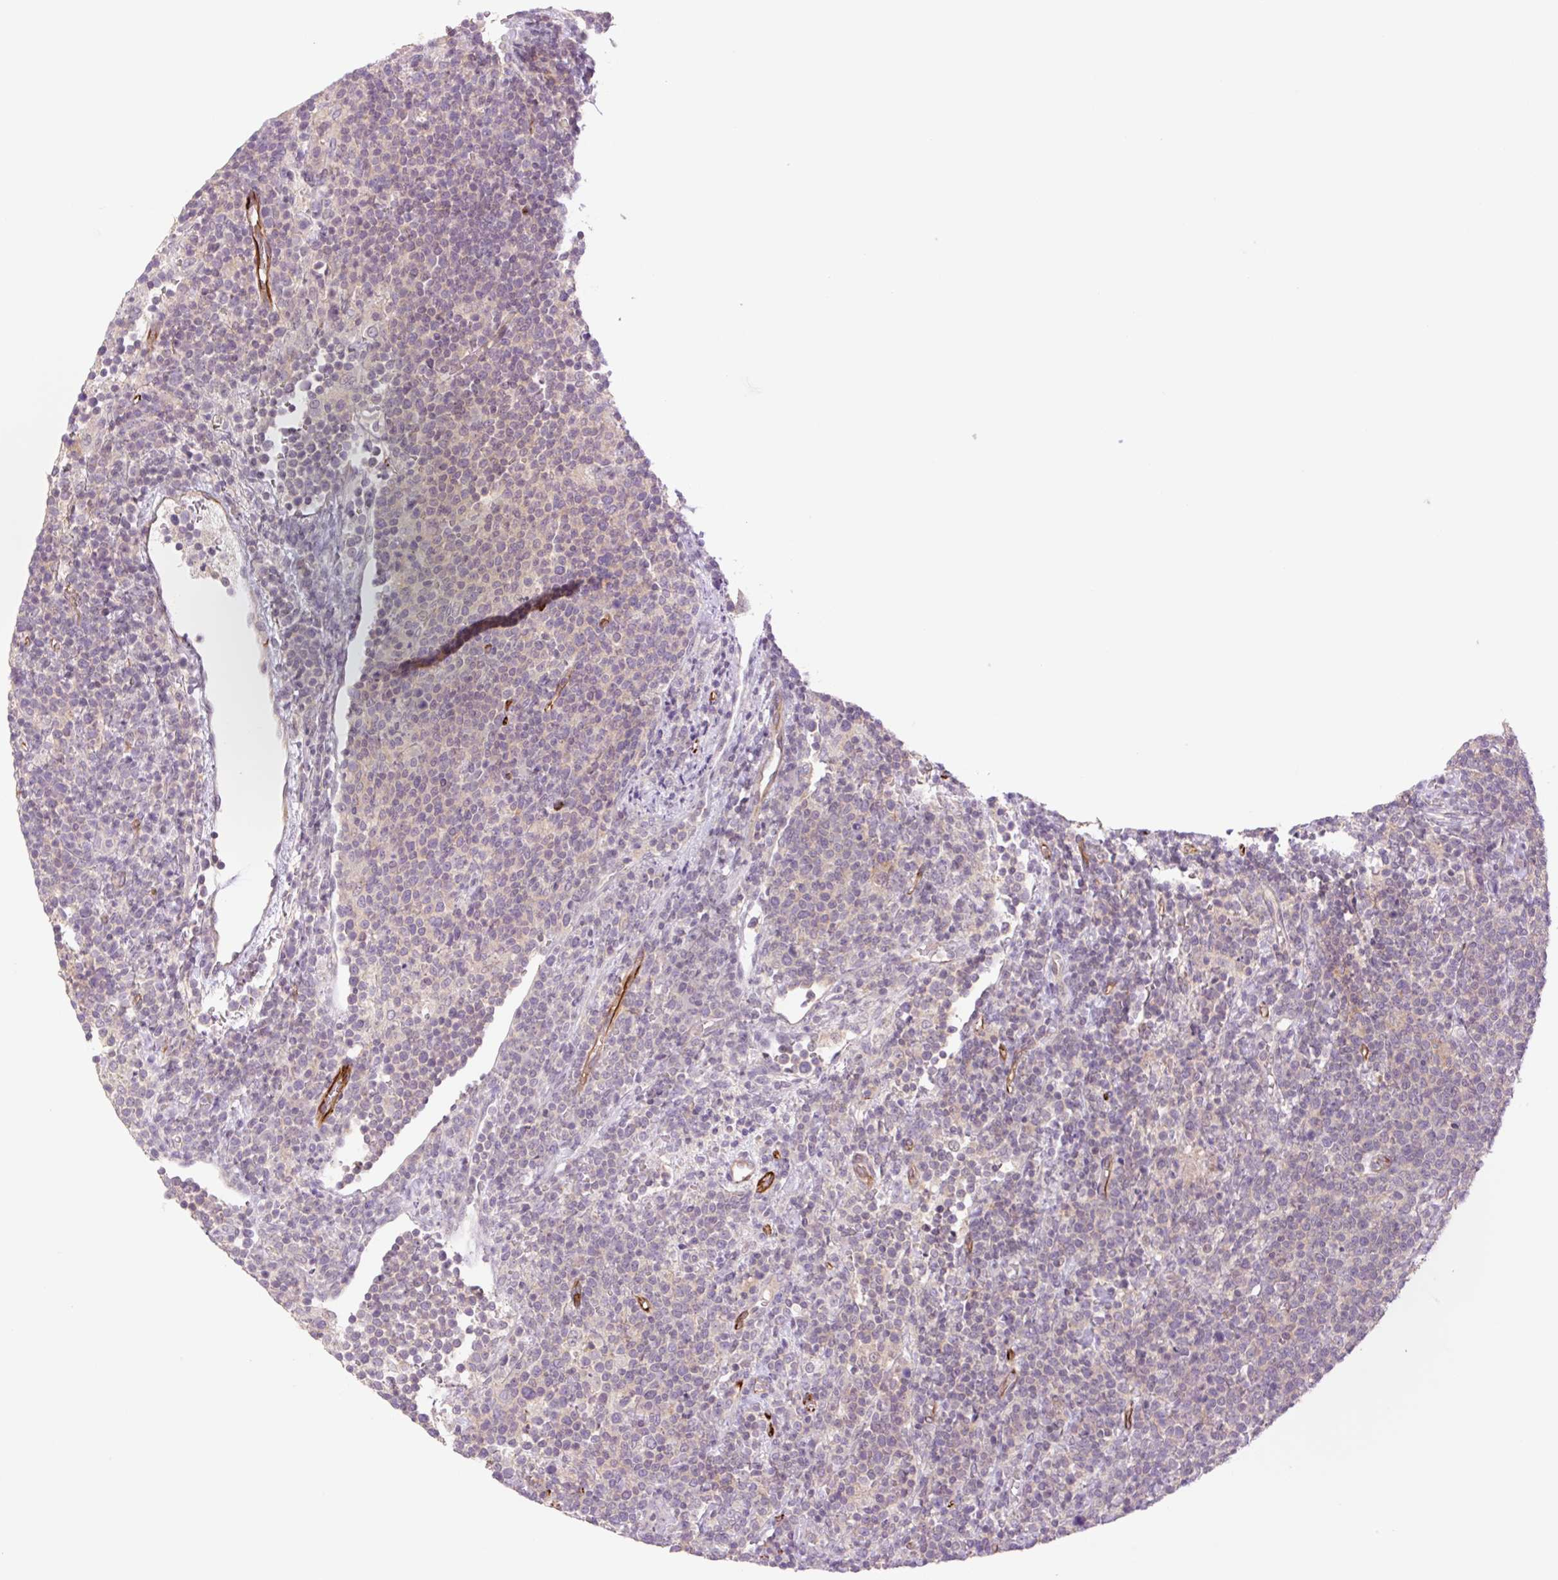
{"staining": {"intensity": "negative", "quantity": "none", "location": "none"}, "tissue": "lymphoma", "cell_type": "Tumor cells", "image_type": "cancer", "snomed": [{"axis": "morphology", "description": "Malignant lymphoma, non-Hodgkin's type, High grade"}, {"axis": "topography", "description": "Lymph node"}], "caption": "Malignant lymphoma, non-Hodgkin's type (high-grade) was stained to show a protein in brown. There is no significant expression in tumor cells.", "gene": "ZFYVE21", "patient": {"sex": "male", "age": 61}}